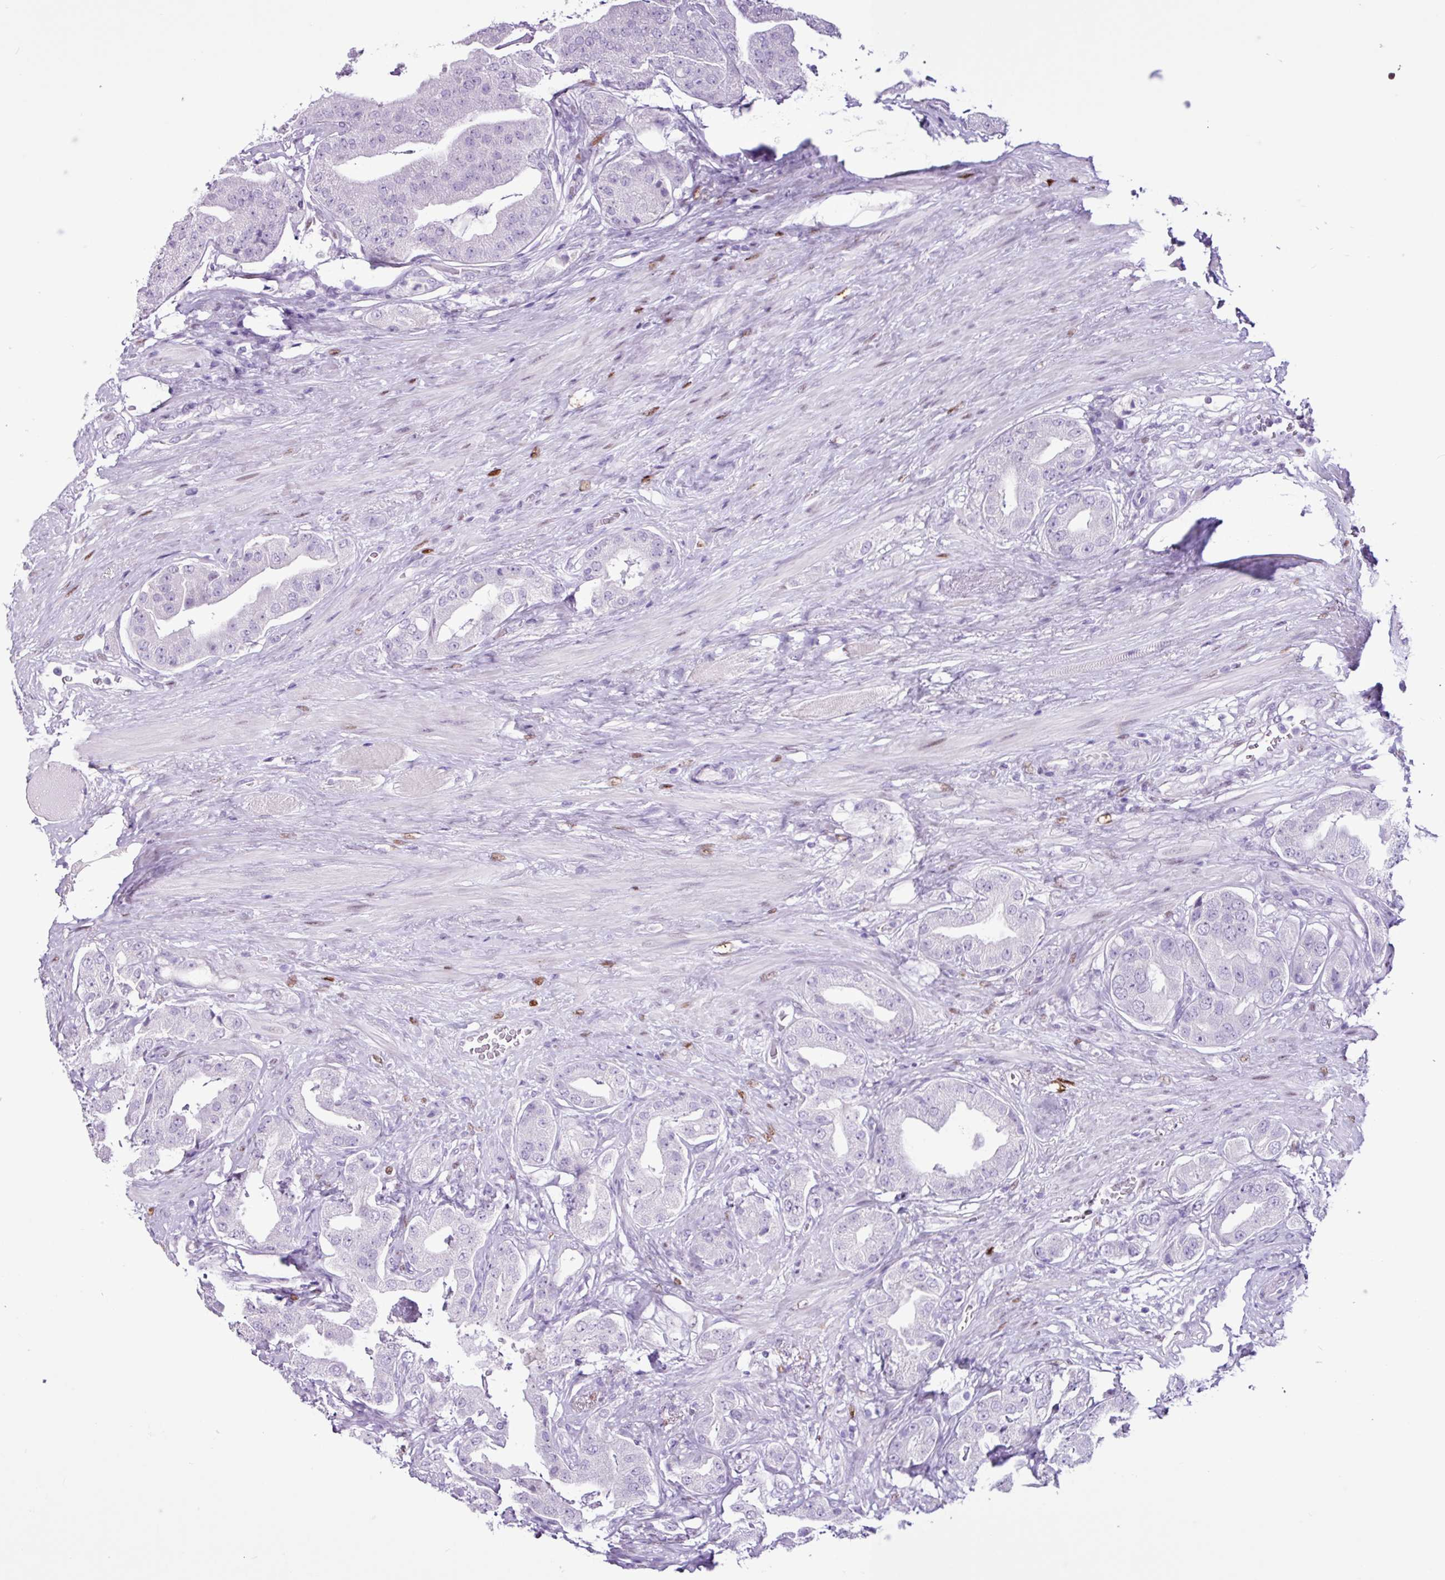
{"staining": {"intensity": "negative", "quantity": "none", "location": "none"}, "tissue": "prostate cancer", "cell_type": "Tumor cells", "image_type": "cancer", "snomed": [{"axis": "morphology", "description": "Adenocarcinoma, High grade"}, {"axis": "topography", "description": "Prostate"}], "caption": "Human prostate cancer (high-grade adenocarcinoma) stained for a protein using immunohistochemistry (IHC) reveals no staining in tumor cells.", "gene": "PGR", "patient": {"sex": "male", "age": 63}}